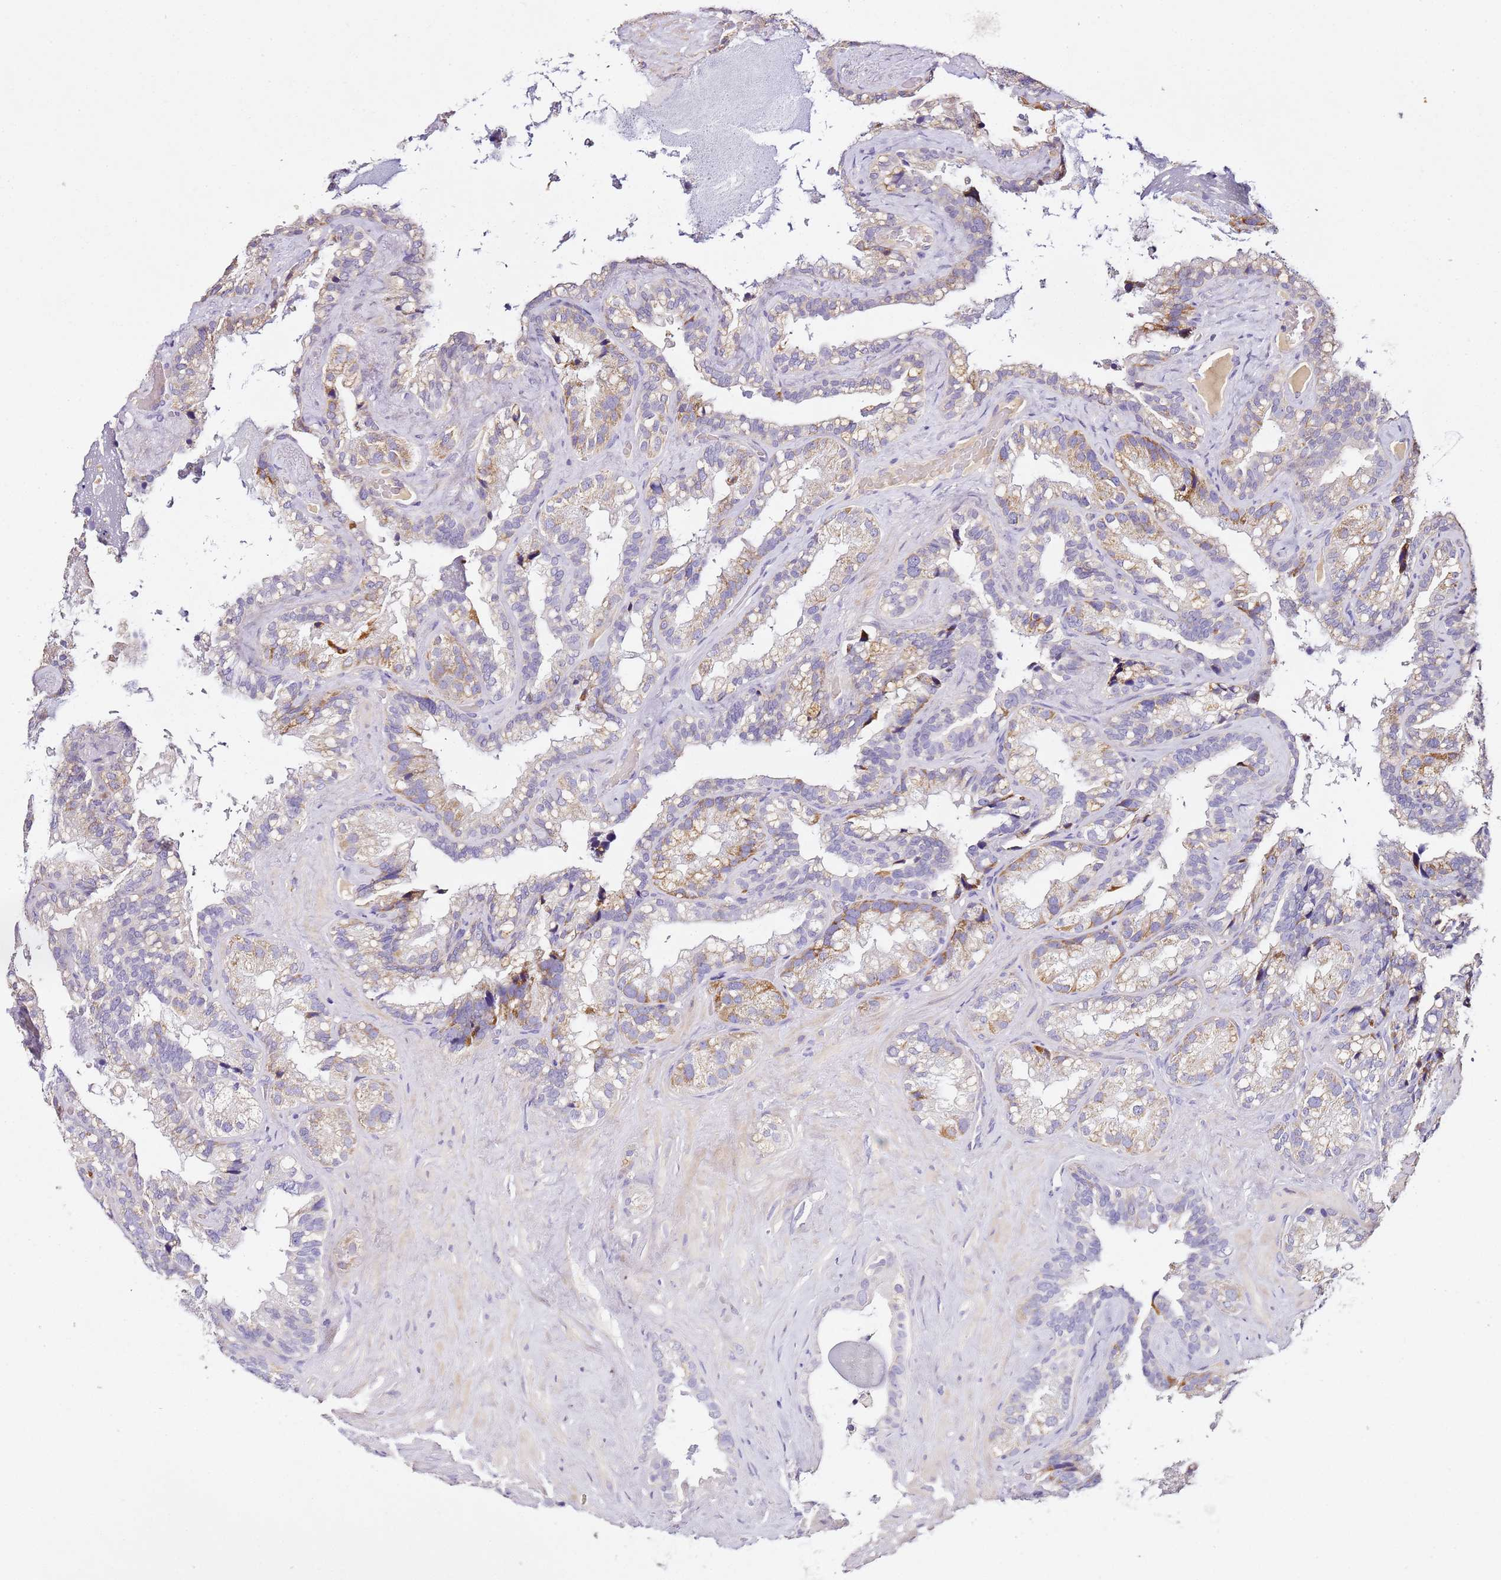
{"staining": {"intensity": "moderate", "quantity": "<25%", "location": "cytoplasmic/membranous"}, "tissue": "seminal vesicle", "cell_type": "Glandular cells", "image_type": "normal", "snomed": [{"axis": "morphology", "description": "Normal tissue, NOS"}, {"axis": "topography", "description": "Prostate"}, {"axis": "topography", "description": "Seminal veicle"}], "caption": "Immunohistochemistry of normal seminal vesicle shows low levels of moderate cytoplasmic/membranous staining in approximately <25% of glandular cells.", "gene": "OR2B11", "patient": {"sex": "male", "age": 68}}